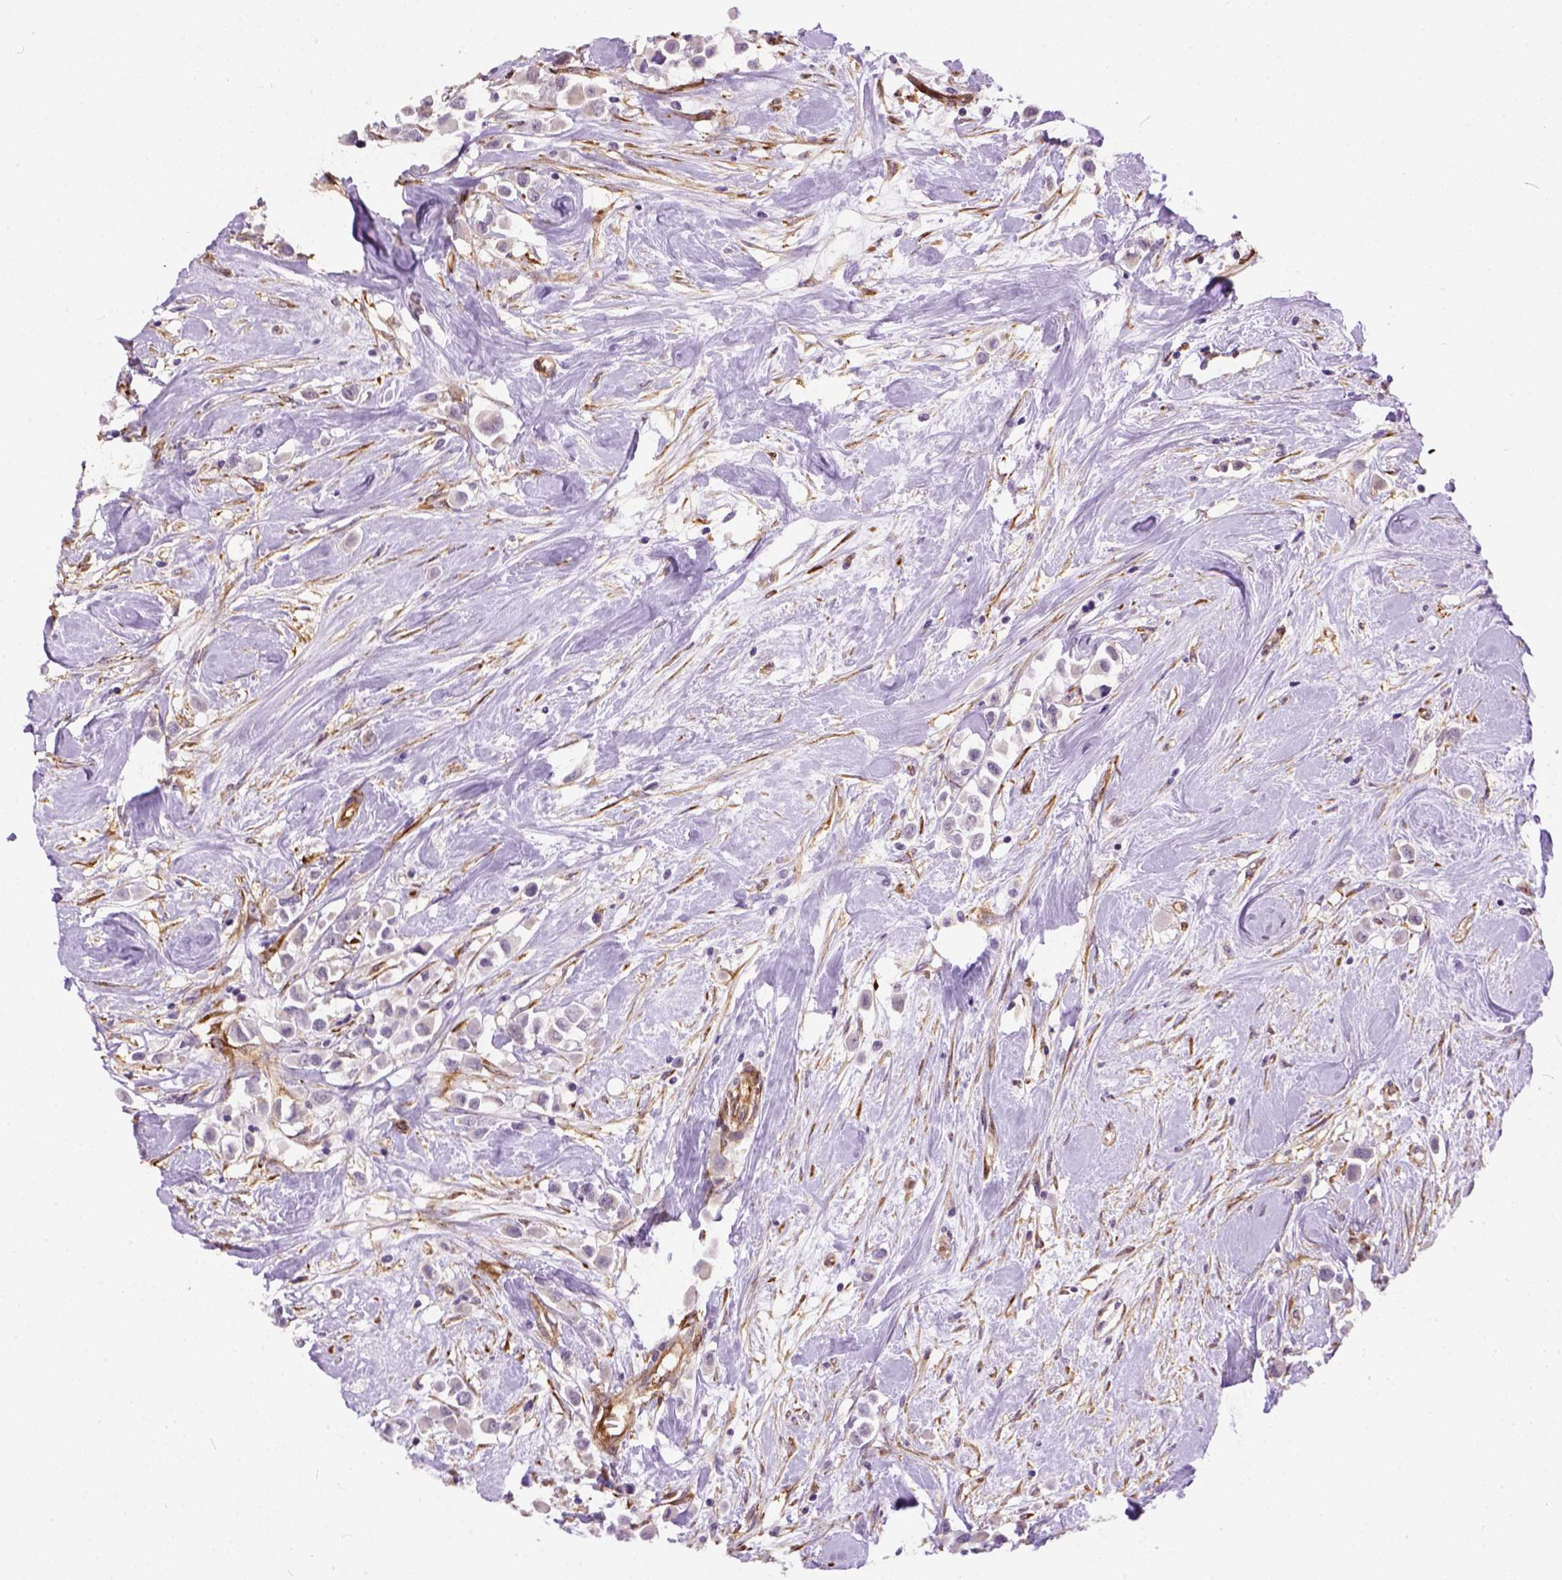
{"staining": {"intensity": "negative", "quantity": "none", "location": "none"}, "tissue": "breast cancer", "cell_type": "Tumor cells", "image_type": "cancer", "snomed": [{"axis": "morphology", "description": "Duct carcinoma"}, {"axis": "topography", "description": "Breast"}], "caption": "A histopathology image of breast cancer stained for a protein shows no brown staining in tumor cells. The staining is performed using DAB (3,3'-diaminobenzidine) brown chromogen with nuclei counter-stained in using hematoxylin.", "gene": "KAZN", "patient": {"sex": "female", "age": 61}}